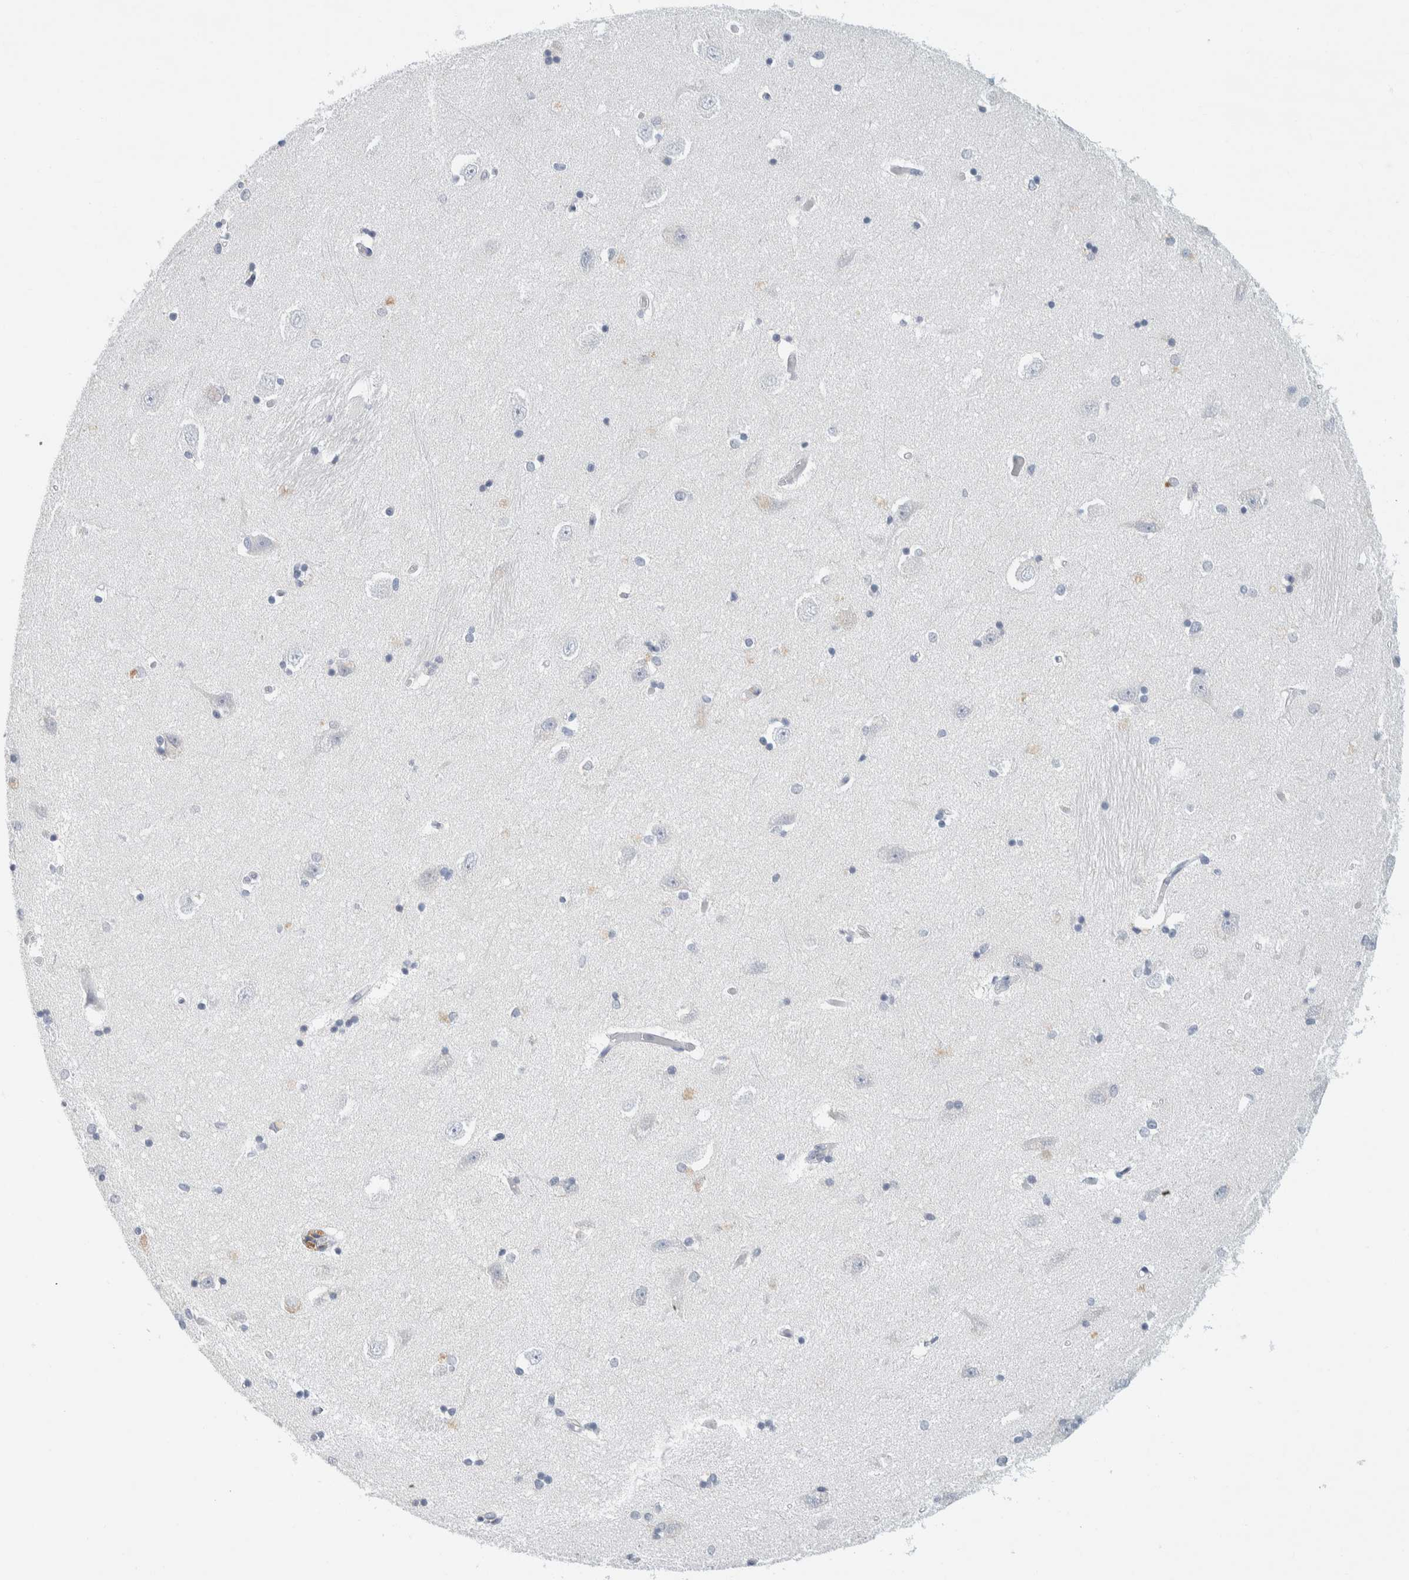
{"staining": {"intensity": "negative", "quantity": "none", "location": "none"}, "tissue": "hippocampus", "cell_type": "Glial cells", "image_type": "normal", "snomed": [{"axis": "morphology", "description": "Normal tissue, NOS"}, {"axis": "topography", "description": "Hippocampus"}], "caption": "A high-resolution photomicrograph shows immunohistochemistry (IHC) staining of normal hippocampus, which displays no significant staining in glial cells. (DAB (3,3'-diaminobenzidine) IHC visualized using brightfield microscopy, high magnification).", "gene": "ALOX12B", "patient": {"sex": "male", "age": 45}}